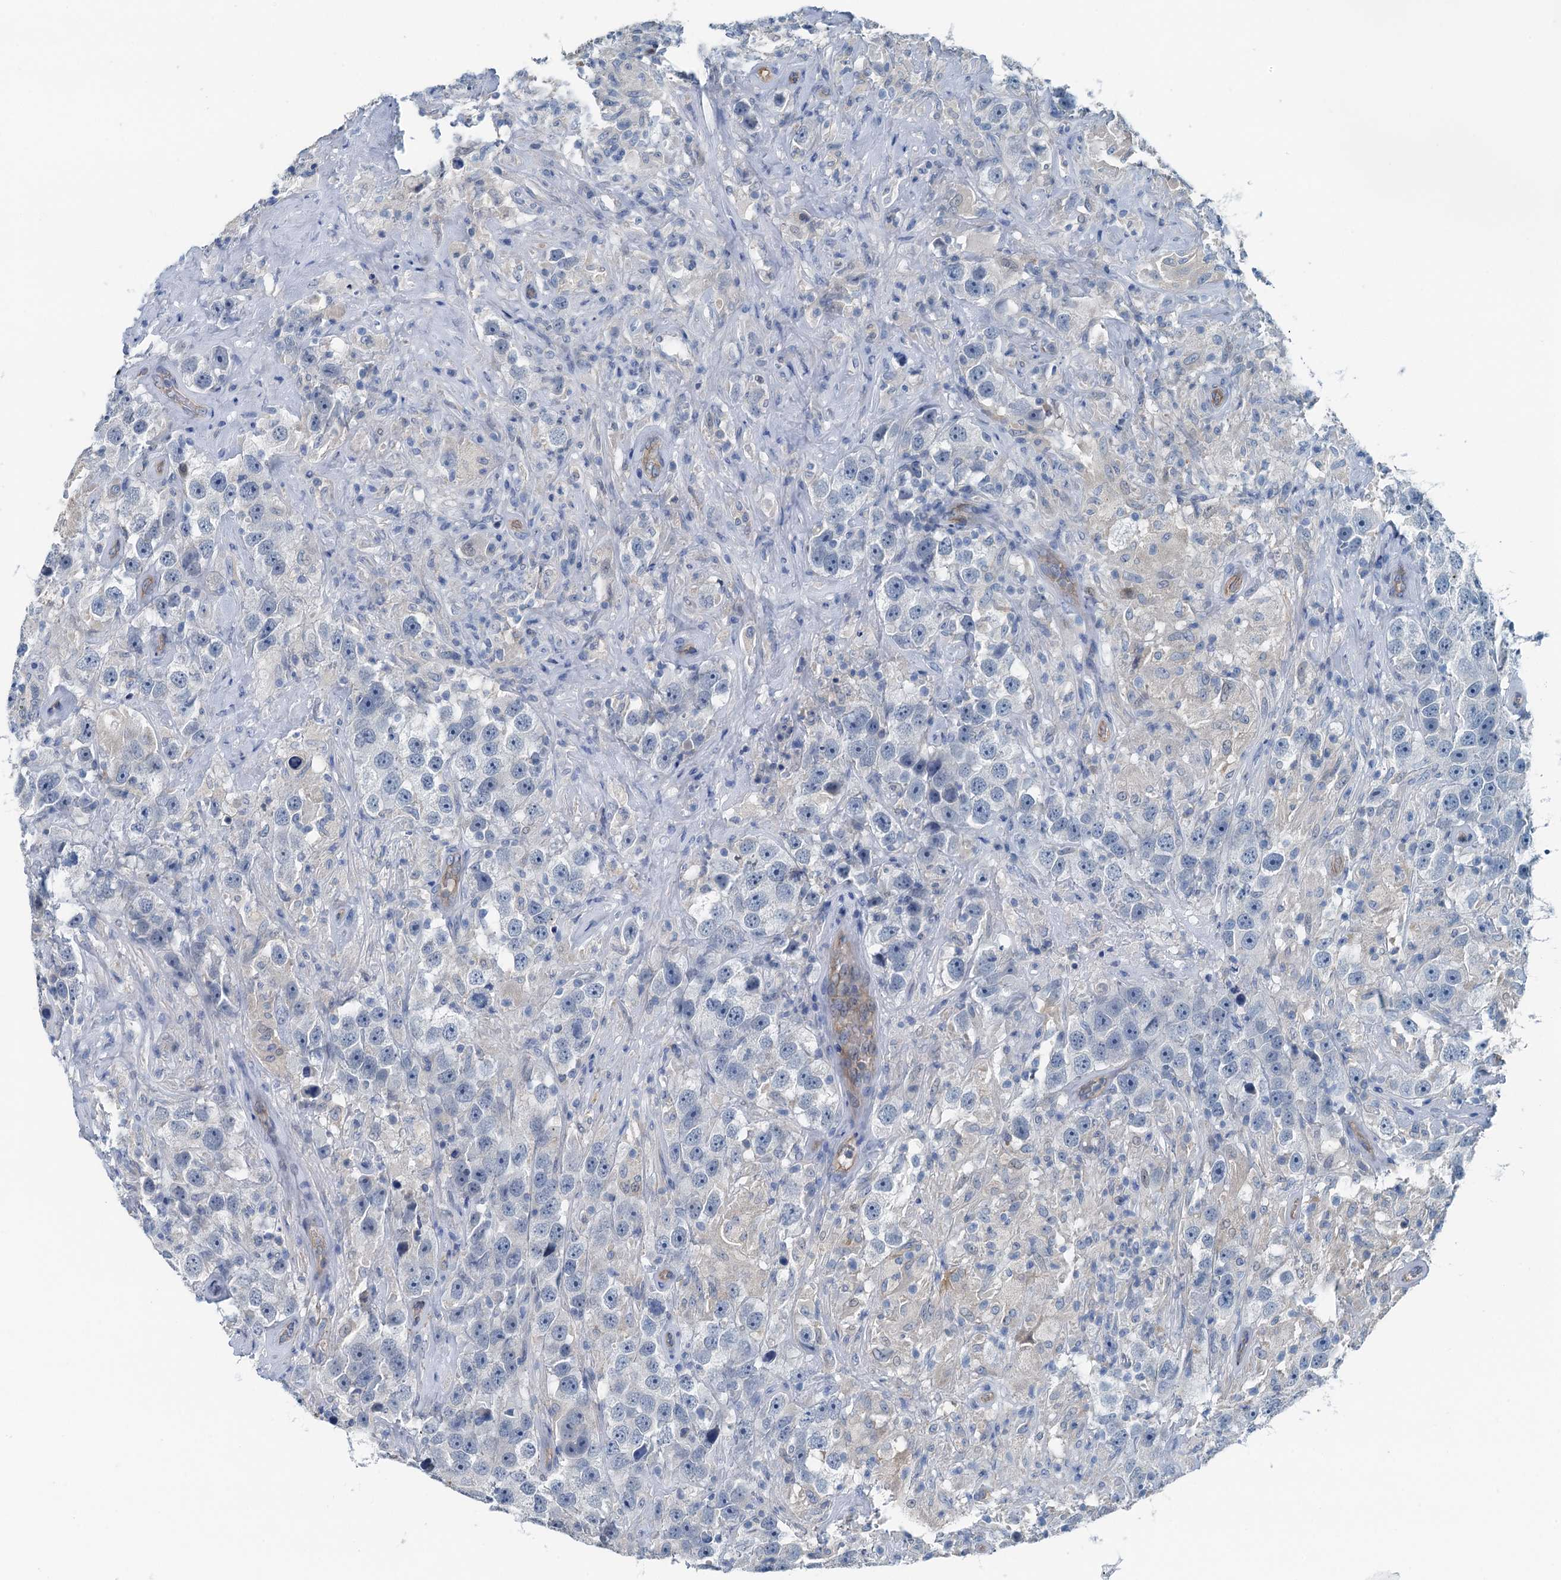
{"staining": {"intensity": "negative", "quantity": "none", "location": "none"}, "tissue": "testis cancer", "cell_type": "Tumor cells", "image_type": "cancer", "snomed": [{"axis": "morphology", "description": "Seminoma, NOS"}, {"axis": "topography", "description": "Testis"}], "caption": "The immunohistochemistry (IHC) micrograph has no significant expression in tumor cells of seminoma (testis) tissue.", "gene": "GFOD2", "patient": {"sex": "male", "age": 49}}